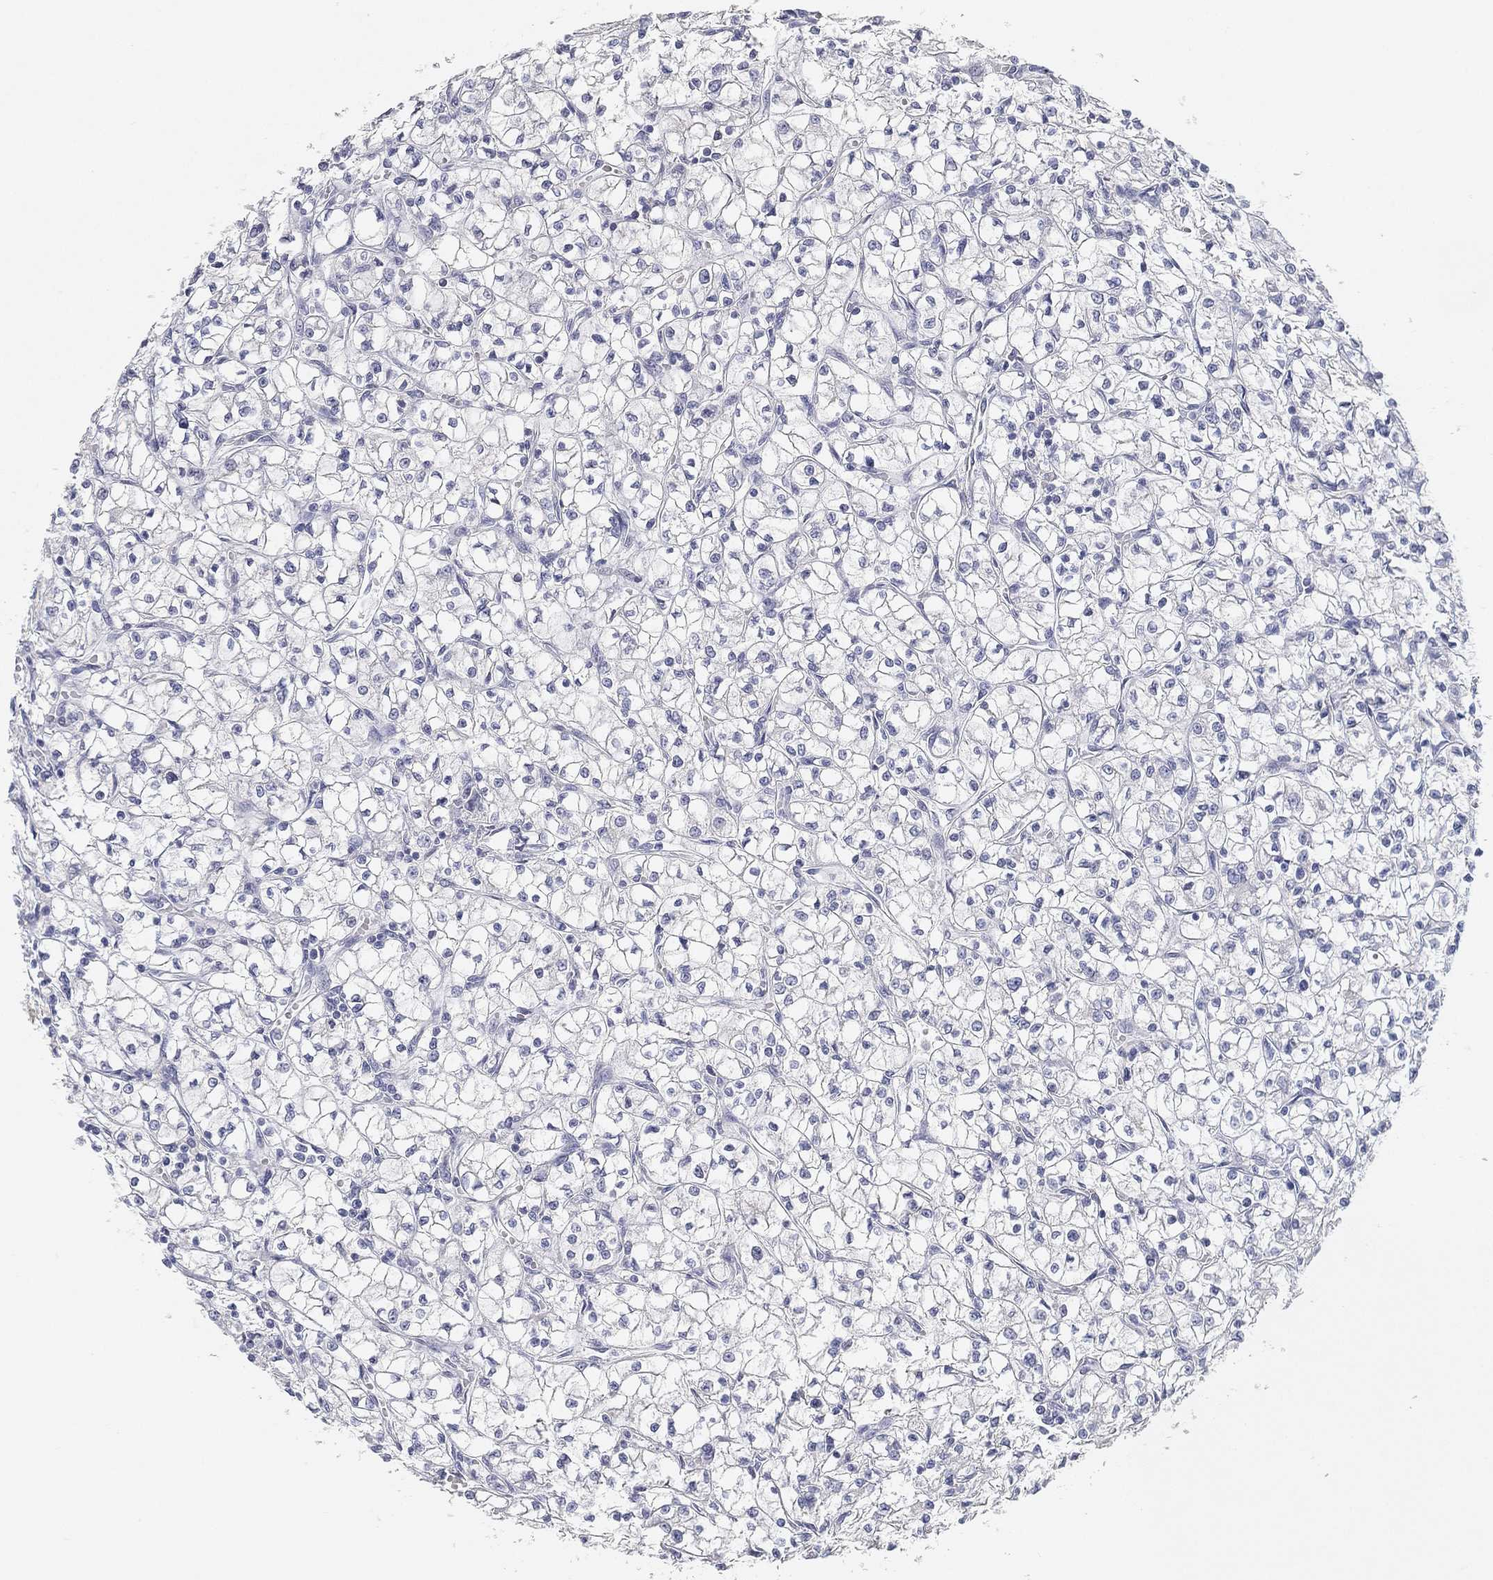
{"staining": {"intensity": "negative", "quantity": "none", "location": "none"}, "tissue": "renal cancer", "cell_type": "Tumor cells", "image_type": "cancer", "snomed": [{"axis": "morphology", "description": "Adenocarcinoma, NOS"}, {"axis": "topography", "description": "Kidney"}], "caption": "Adenocarcinoma (renal) was stained to show a protein in brown. There is no significant expression in tumor cells.", "gene": "GPR61", "patient": {"sex": "female", "age": 64}}